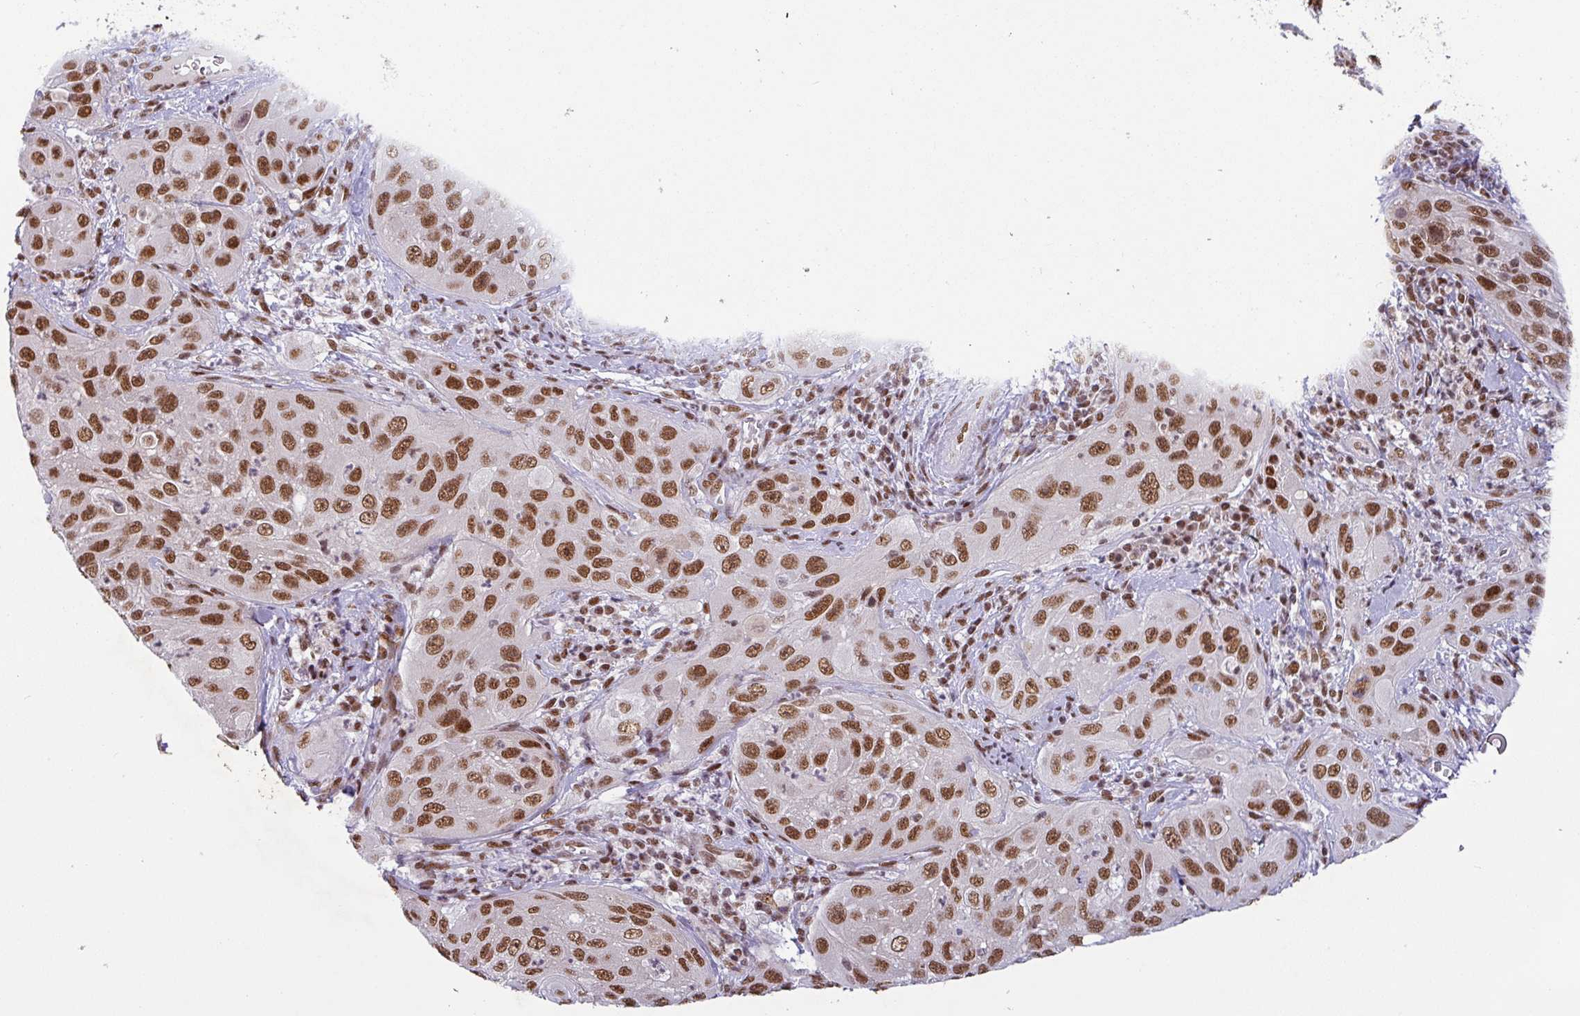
{"staining": {"intensity": "strong", "quantity": ">75%", "location": "nuclear"}, "tissue": "cervical cancer", "cell_type": "Tumor cells", "image_type": "cancer", "snomed": [{"axis": "morphology", "description": "Squamous cell carcinoma, NOS"}, {"axis": "topography", "description": "Cervix"}], "caption": "Human squamous cell carcinoma (cervical) stained with a protein marker reveals strong staining in tumor cells.", "gene": "SRSF2", "patient": {"sex": "female", "age": 42}}